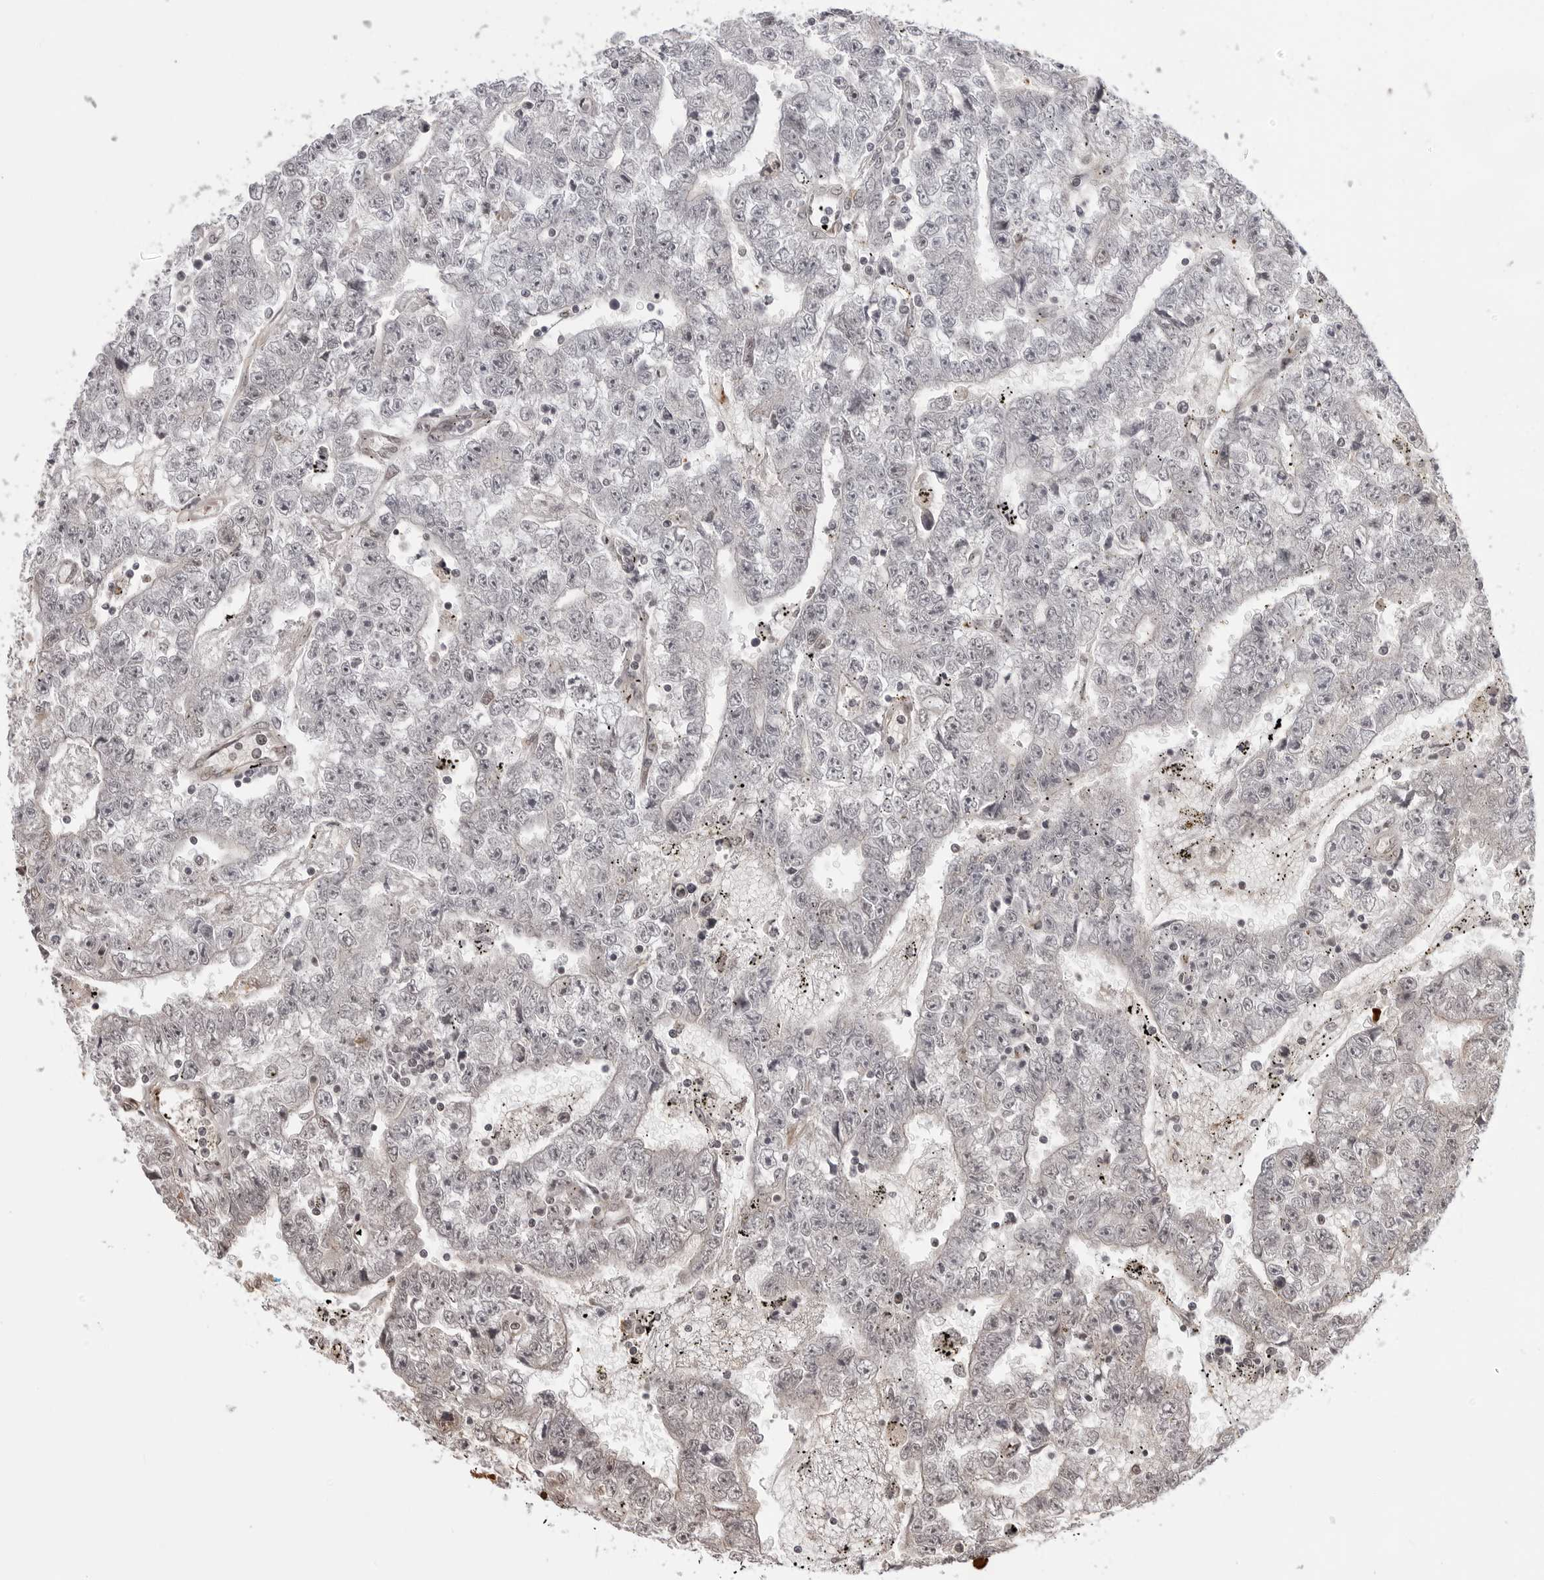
{"staining": {"intensity": "weak", "quantity": "<25%", "location": "cytoplasmic/membranous,nuclear"}, "tissue": "testis cancer", "cell_type": "Tumor cells", "image_type": "cancer", "snomed": [{"axis": "morphology", "description": "Carcinoma, Embryonal, NOS"}, {"axis": "topography", "description": "Testis"}], "caption": "A high-resolution image shows immunohistochemistry staining of testis embryonal carcinoma, which displays no significant positivity in tumor cells. Nuclei are stained in blue.", "gene": "PHF3", "patient": {"sex": "male", "age": 25}}